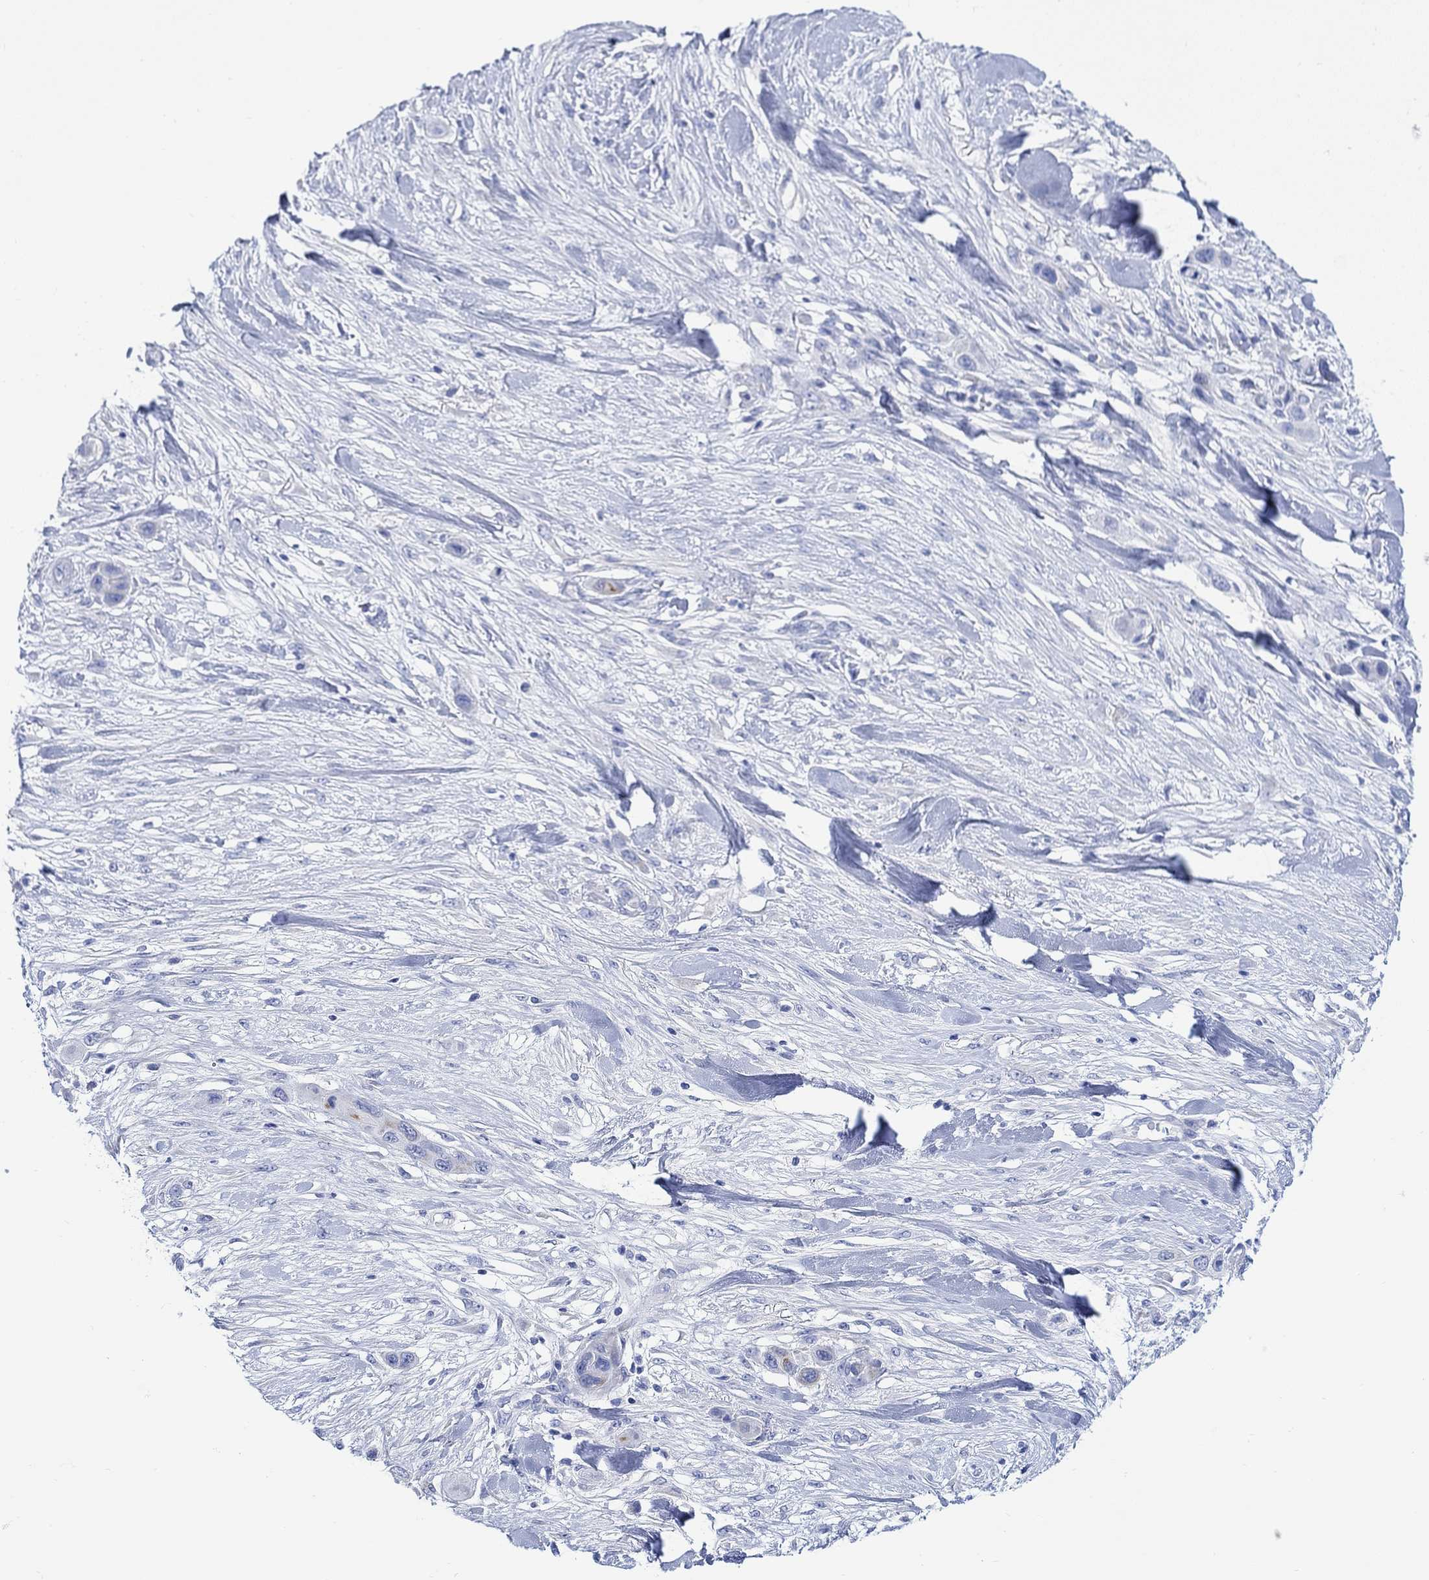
{"staining": {"intensity": "weak", "quantity": "<25%", "location": "cytoplasmic/membranous"}, "tissue": "skin cancer", "cell_type": "Tumor cells", "image_type": "cancer", "snomed": [{"axis": "morphology", "description": "Squamous cell carcinoma, NOS"}, {"axis": "topography", "description": "Skin"}], "caption": "There is no significant staining in tumor cells of skin cancer (squamous cell carcinoma). The staining is performed using DAB (3,3'-diaminobenzidine) brown chromogen with nuclei counter-stained in using hematoxylin.", "gene": "MYL1", "patient": {"sex": "male", "age": 79}}